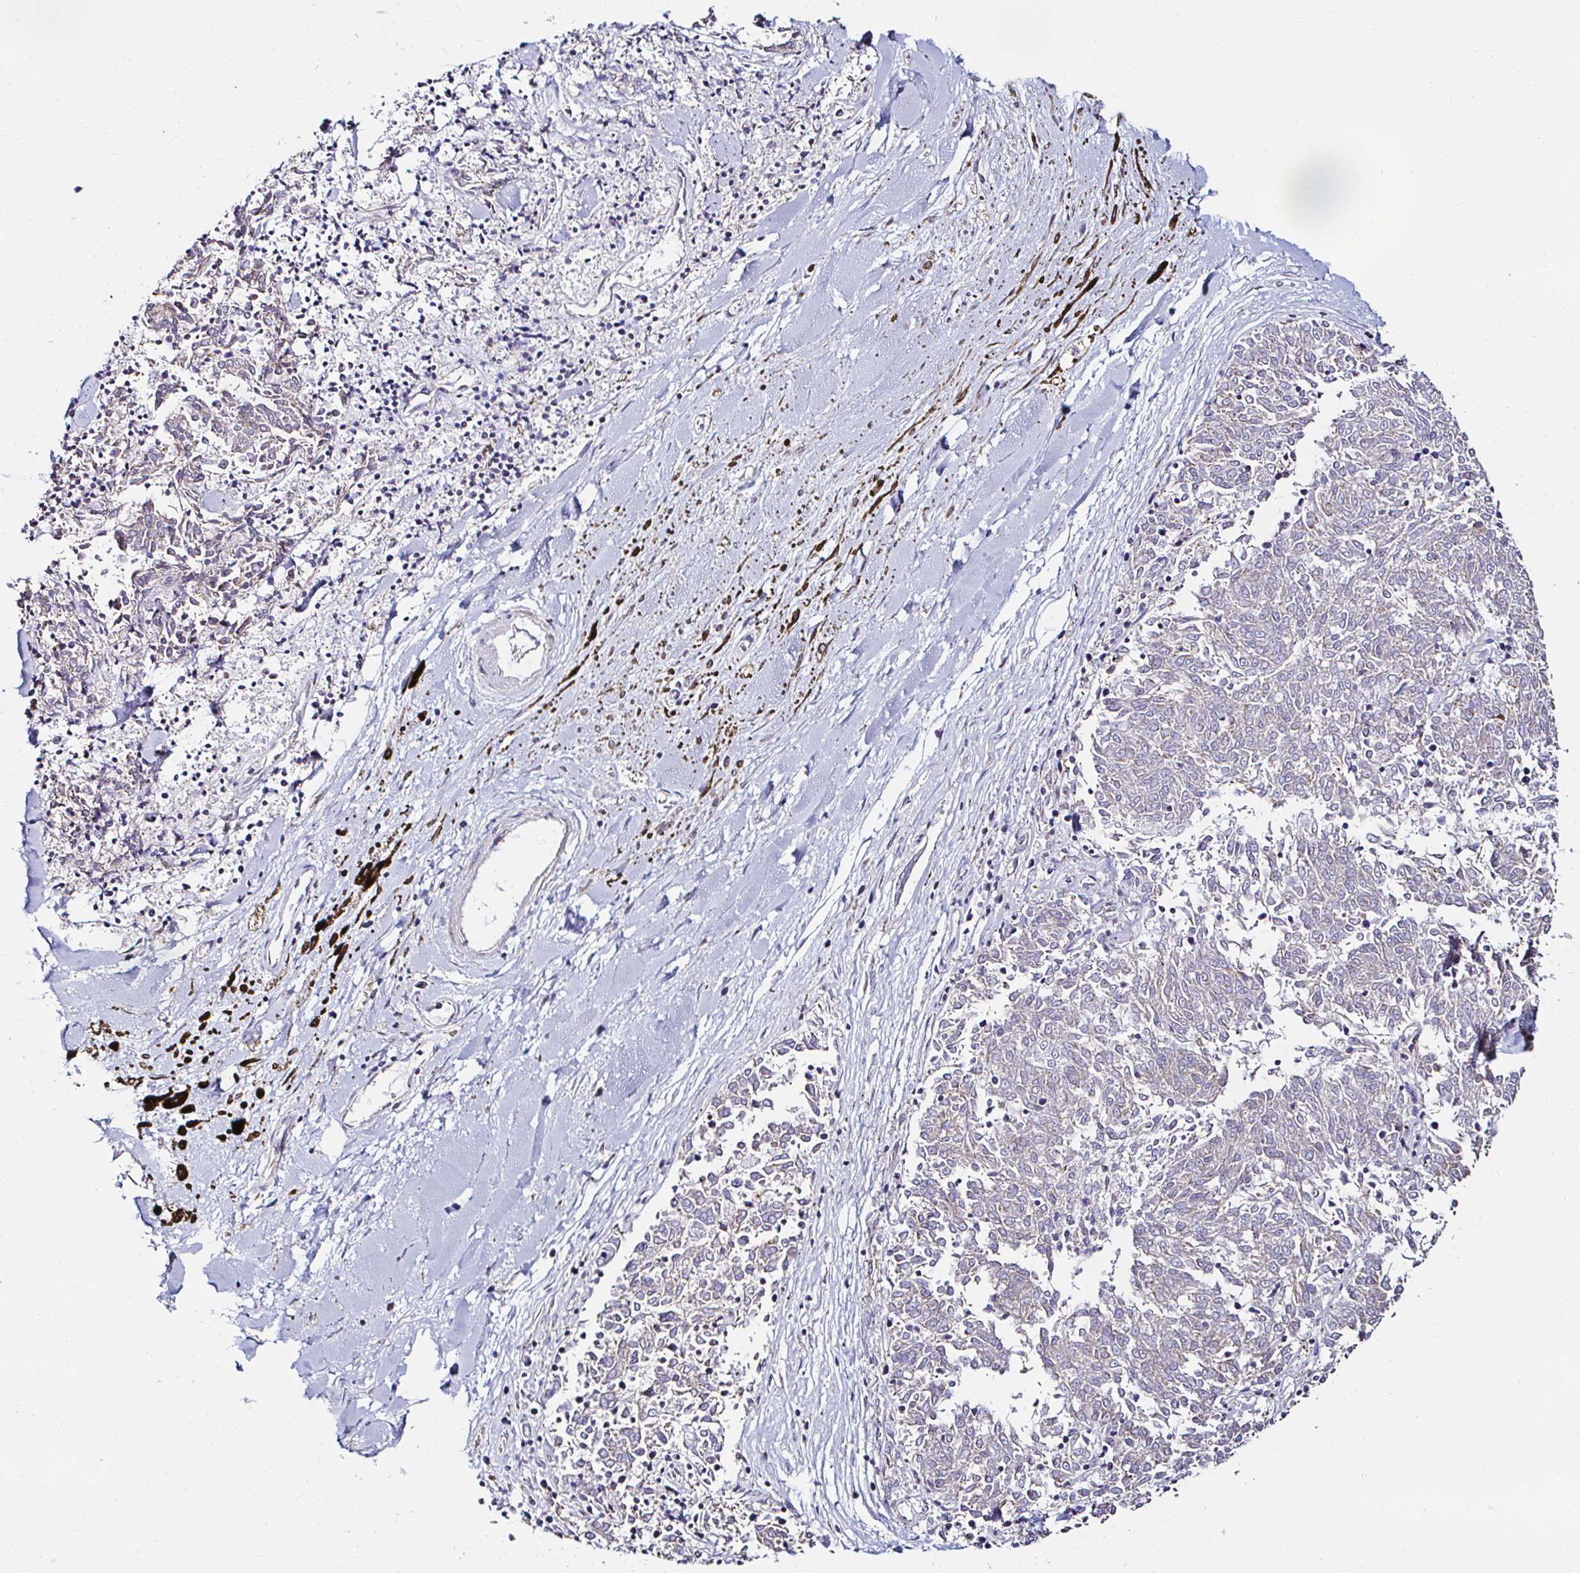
{"staining": {"intensity": "negative", "quantity": "none", "location": "none"}, "tissue": "melanoma", "cell_type": "Tumor cells", "image_type": "cancer", "snomed": [{"axis": "morphology", "description": "Malignant melanoma, NOS"}, {"axis": "topography", "description": "Skin"}], "caption": "Malignant melanoma stained for a protein using IHC exhibits no staining tumor cells.", "gene": "GALNS", "patient": {"sex": "female", "age": 72}}